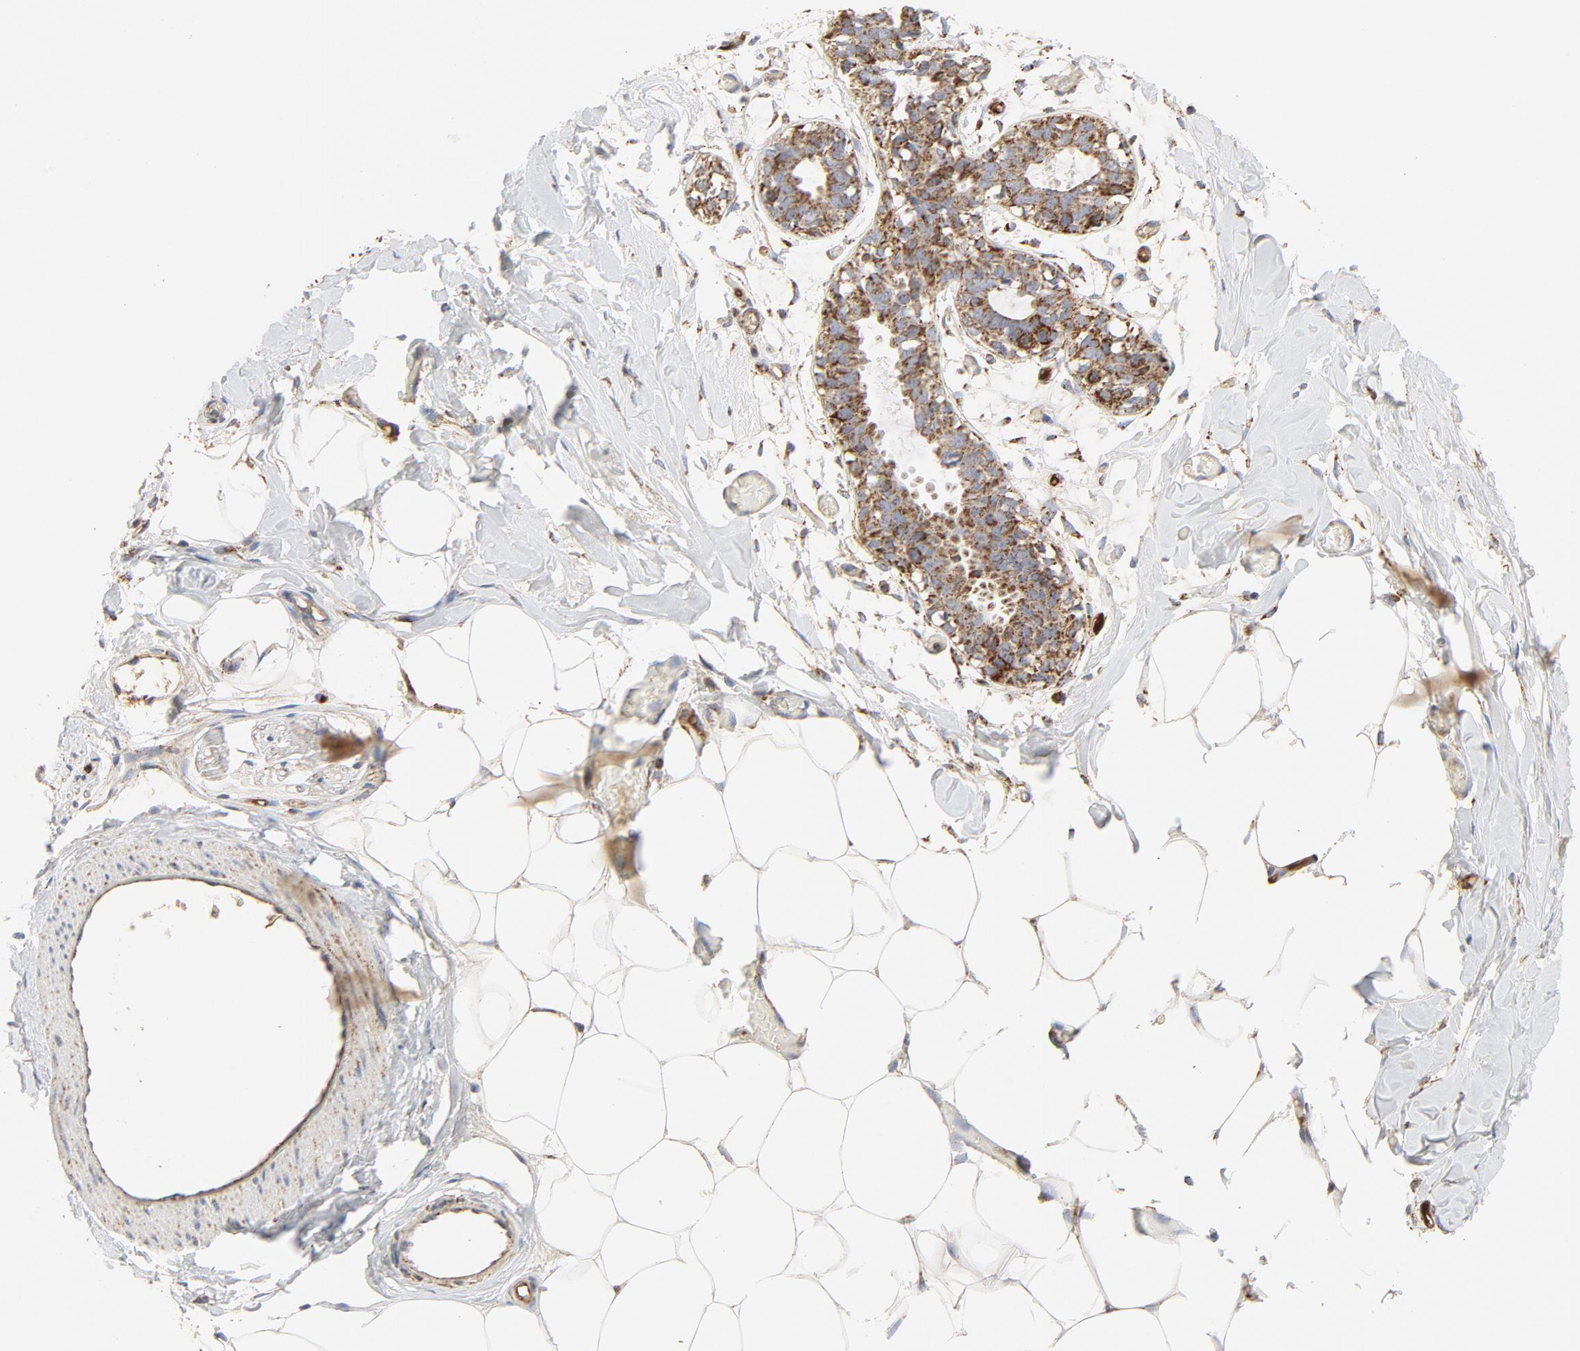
{"staining": {"intensity": "moderate", "quantity": "25%-75%", "location": "cytoplasmic/membranous"}, "tissue": "breast", "cell_type": "Adipocytes", "image_type": "normal", "snomed": [{"axis": "morphology", "description": "Normal tissue, NOS"}, {"axis": "topography", "description": "Breast"}, {"axis": "topography", "description": "Adipose tissue"}], "caption": "This micrograph exhibits IHC staining of unremarkable breast, with medium moderate cytoplasmic/membranous expression in about 25%-75% of adipocytes.", "gene": "PCNX4", "patient": {"sex": "female", "age": 25}}